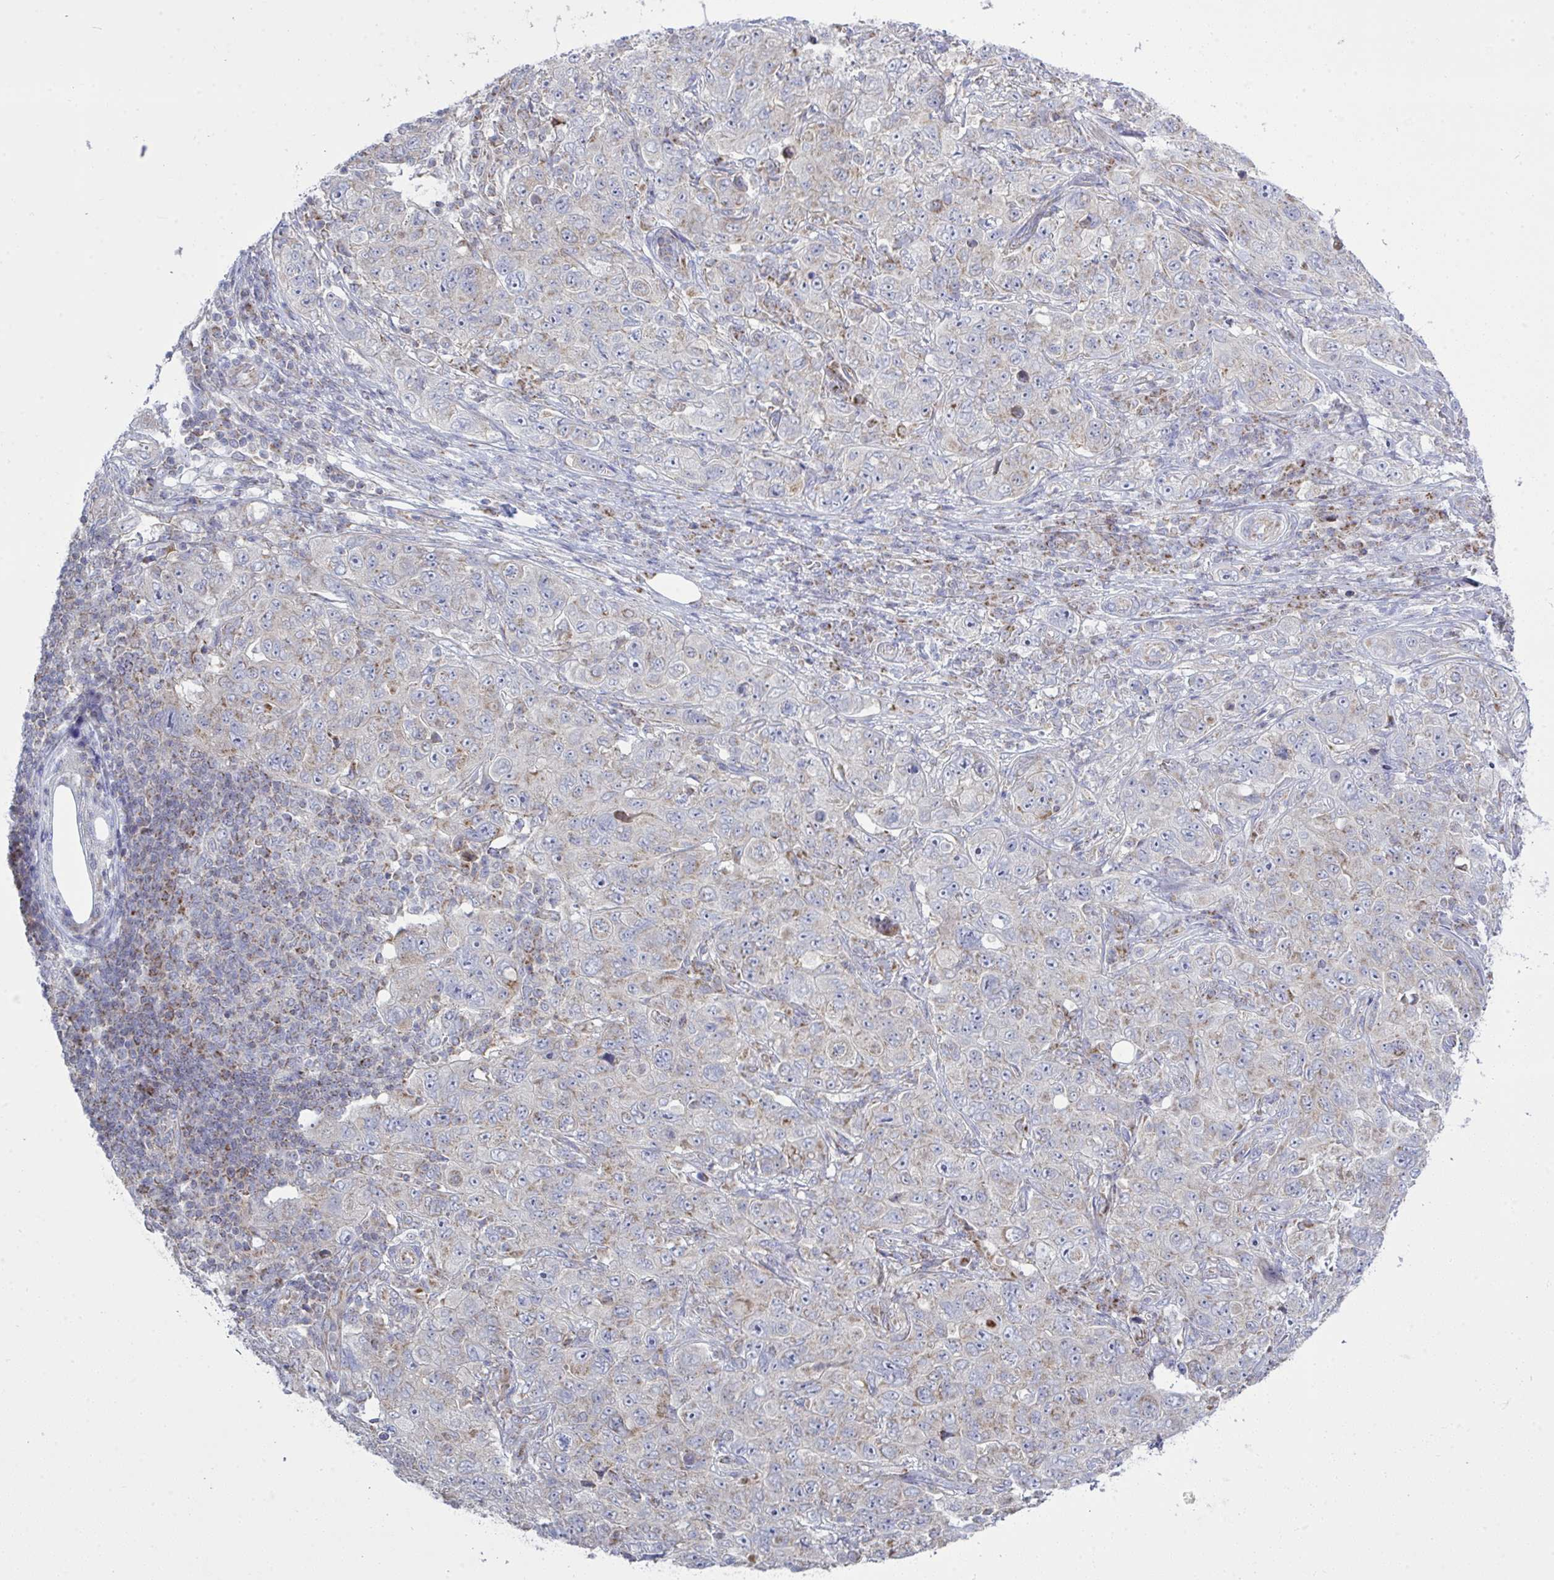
{"staining": {"intensity": "weak", "quantity": "<25%", "location": "cytoplasmic/membranous"}, "tissue": "pancreatic cancer", "cell_type": "Tumor cells", "image_type": "cancer", "snomed": [{"axis": "morphology", "description": "Adenocarcinoma, NOS"}, {"axis": "topography", "description": "Pancreas"}], "caption": "IHC photomicrograph of pancreatic adenocarcinoma stained for a protein (brown), which exhibits no positivity in tumor cells.", "gene": "NDUFA7", "patient": {"sex": "male", "age": 68}}